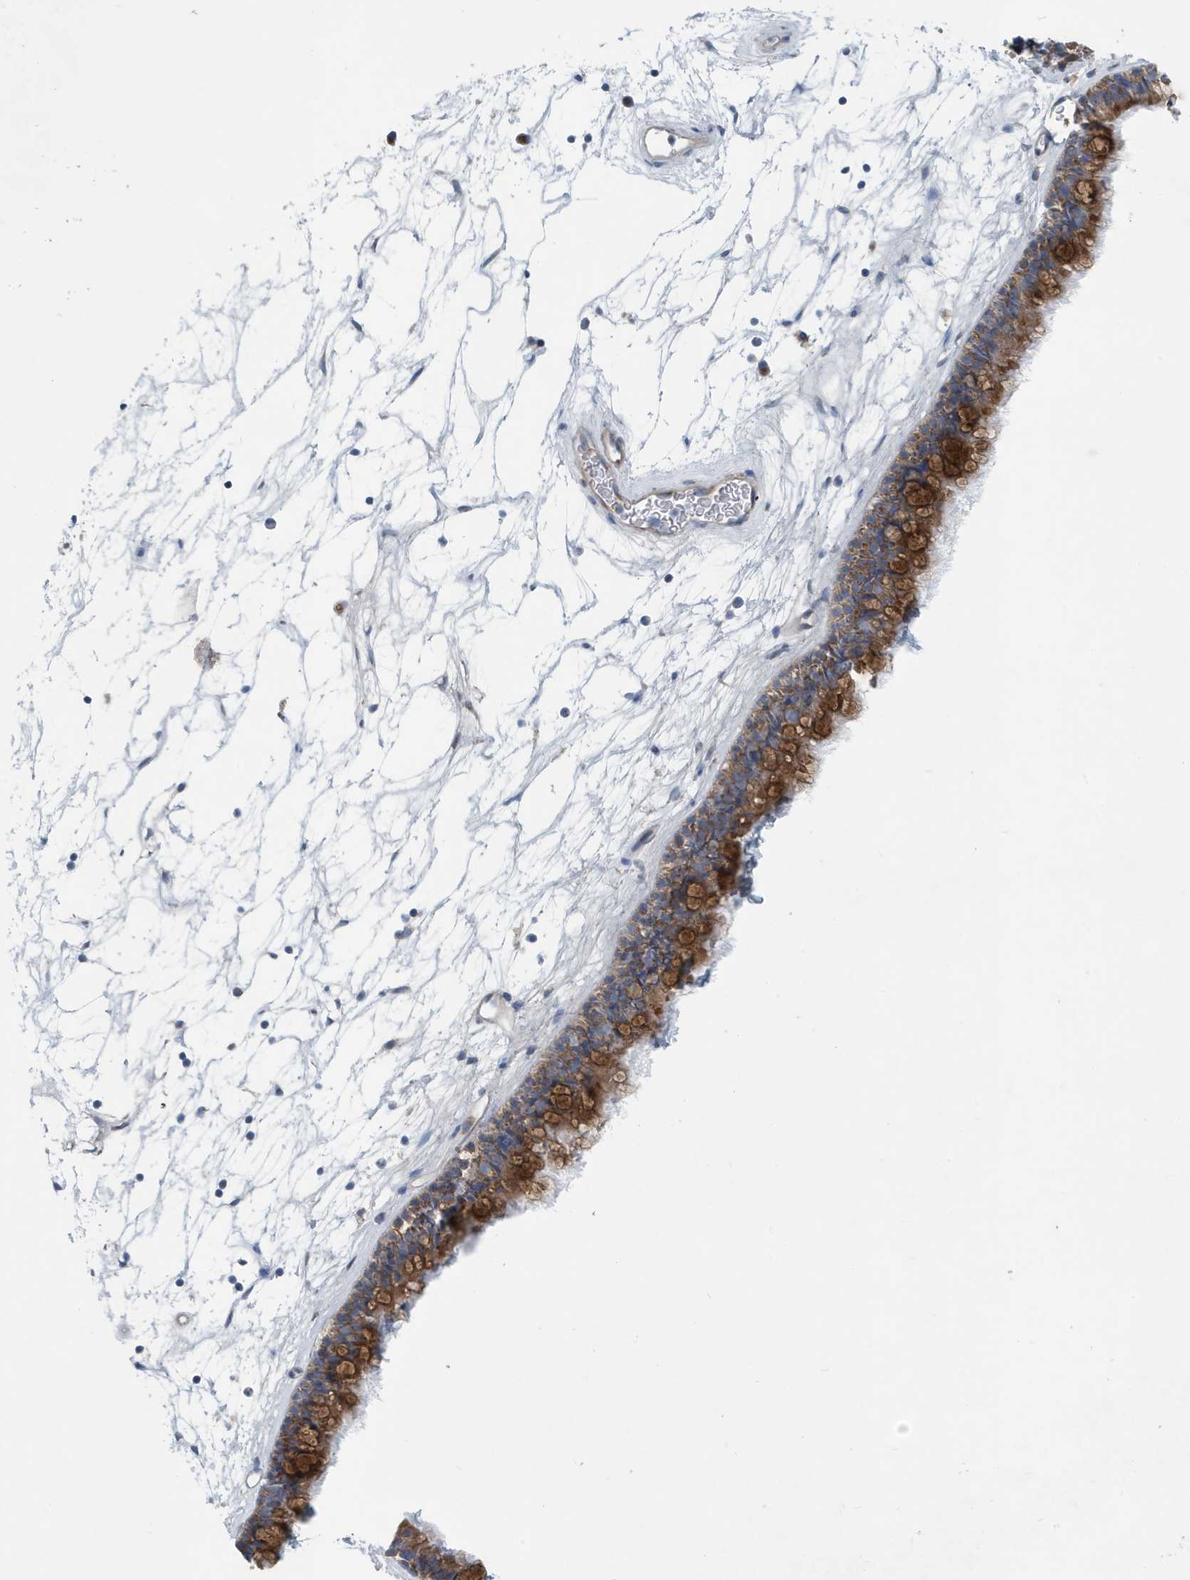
{"staining": {"intensity": "moderate", "quantity": ">75%", "location": "cytoplasmic/membranous"}, "tissue": "nasopharynx", "cell_type": "Respiratory epithelial cells", "image_type": "normal", "snomed": [{"axis": "morphology", "description": "Normal tissue, NOS"}, {"axis": "topography", "description": "Nasopharynx"}], "caption": "Immunohistochemical staining of benign nasopharynx shows medium levels of moderate cytoplasmic/membranous staining in about >75% of respiratory epithelial cells. (brown staining indicates protein expression, while blue staining denotes nuclei).", "gene": "PPM1M", "patient": {"sex": "male", "age": 64}}